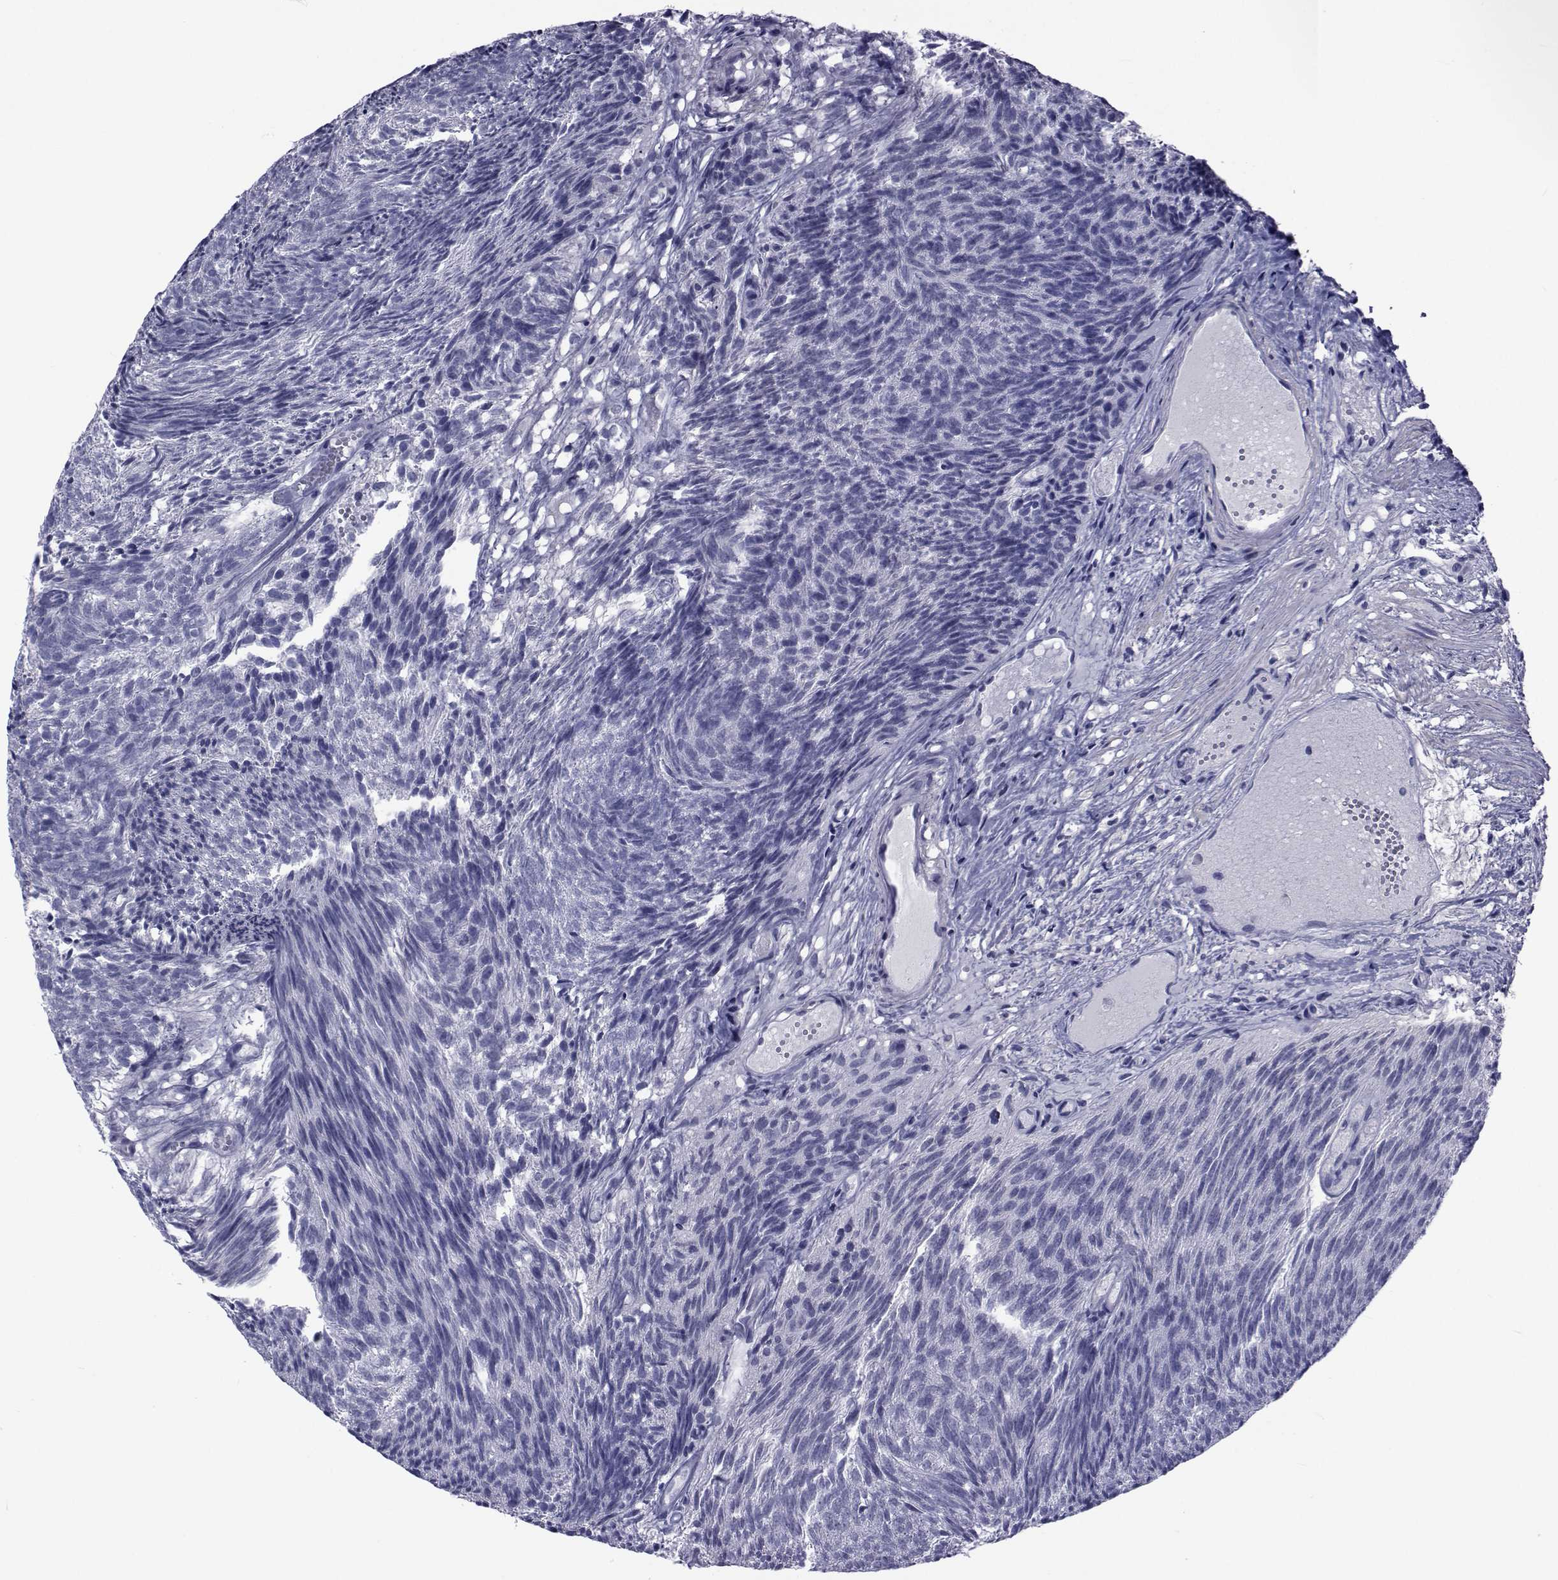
{"staining": {"intensity": "negative", "quantity": "none", "location": "none"}, "tissue": "urothelial cancer", "cell_type": "Tumor cells", "image_type": "cancer", "snomed": [{"axis": "morphology", "description": "Urothelial carcinoma, Low grade"}, {"axis": "topography", "description": "Urinary bladder"}], "caption": "Immunohistochemical staining of urothelial cancer shows no significant positivity in tumor cells. (DAB (3,3'-diaminobenzidine) immunohistochemistry (IHC) visualized using brightfield microscopy, high magnification).", "gene": "GKAP1", "patient": {"sex": "male", "age": 77}}